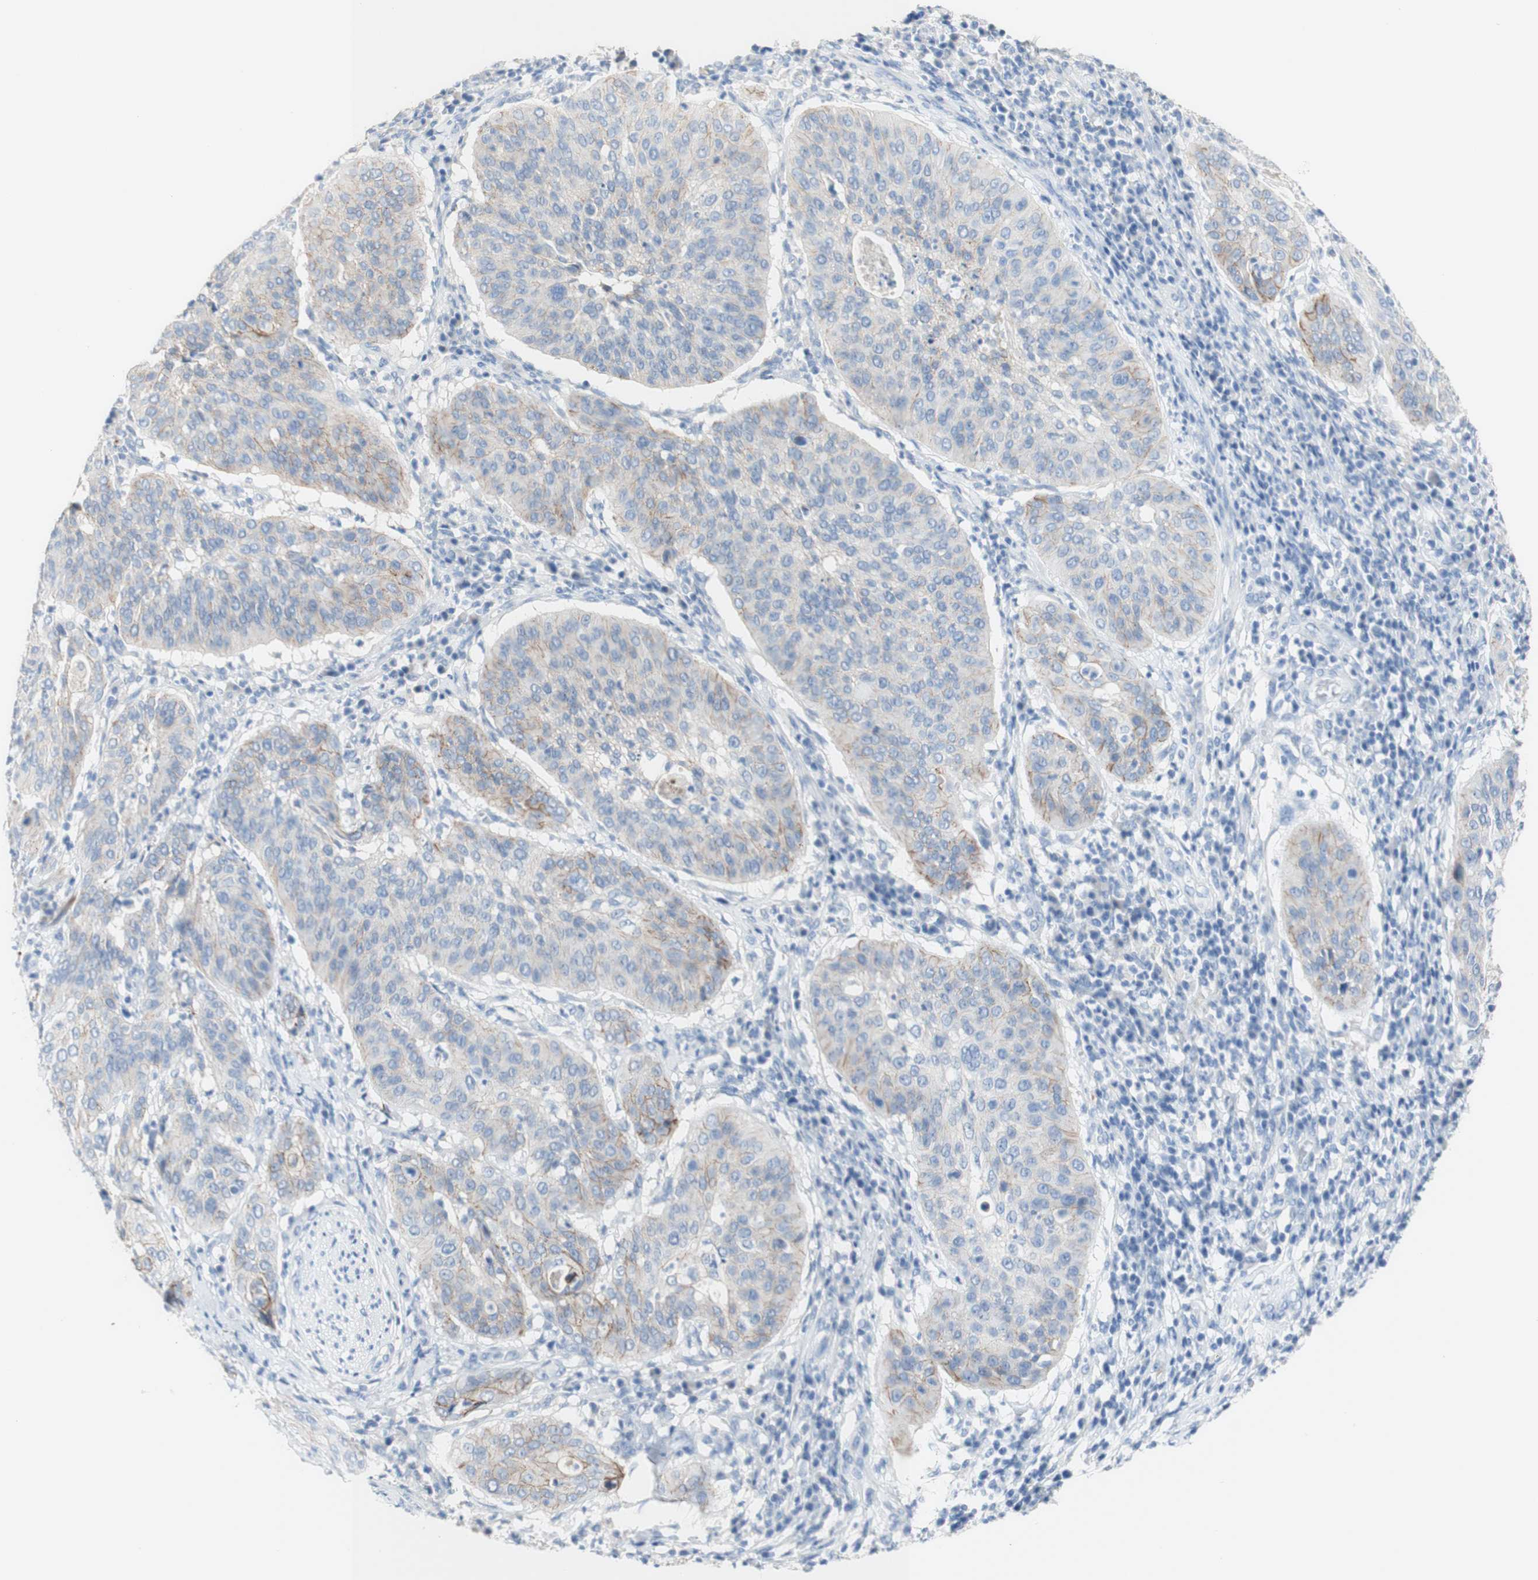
{"staining": {"intensity": "moderate", "quantity": "<25%", "location": "cytoplasmic/membranous"}, "tissue": "cervical cancer", "cell_type": "Tumor cells", "image_type": "cancer", "snomed": [{"axis": "morphology", "description": "Normal tissue, NOS"}, {"axis": "morphology", "description": "Squamous cell carcinoma, NOS"}, {"axis": "topography", "description": "Cervix"}], "caption": "A low amount of moderate cytoplasmic/membranous staining is appreciated in approximately <25% of tumor cells in cervical cancer (squamous cell carcinoma) tissue.", "gene": "DSC2", "patient": {"sex": "female", "age": 39}}